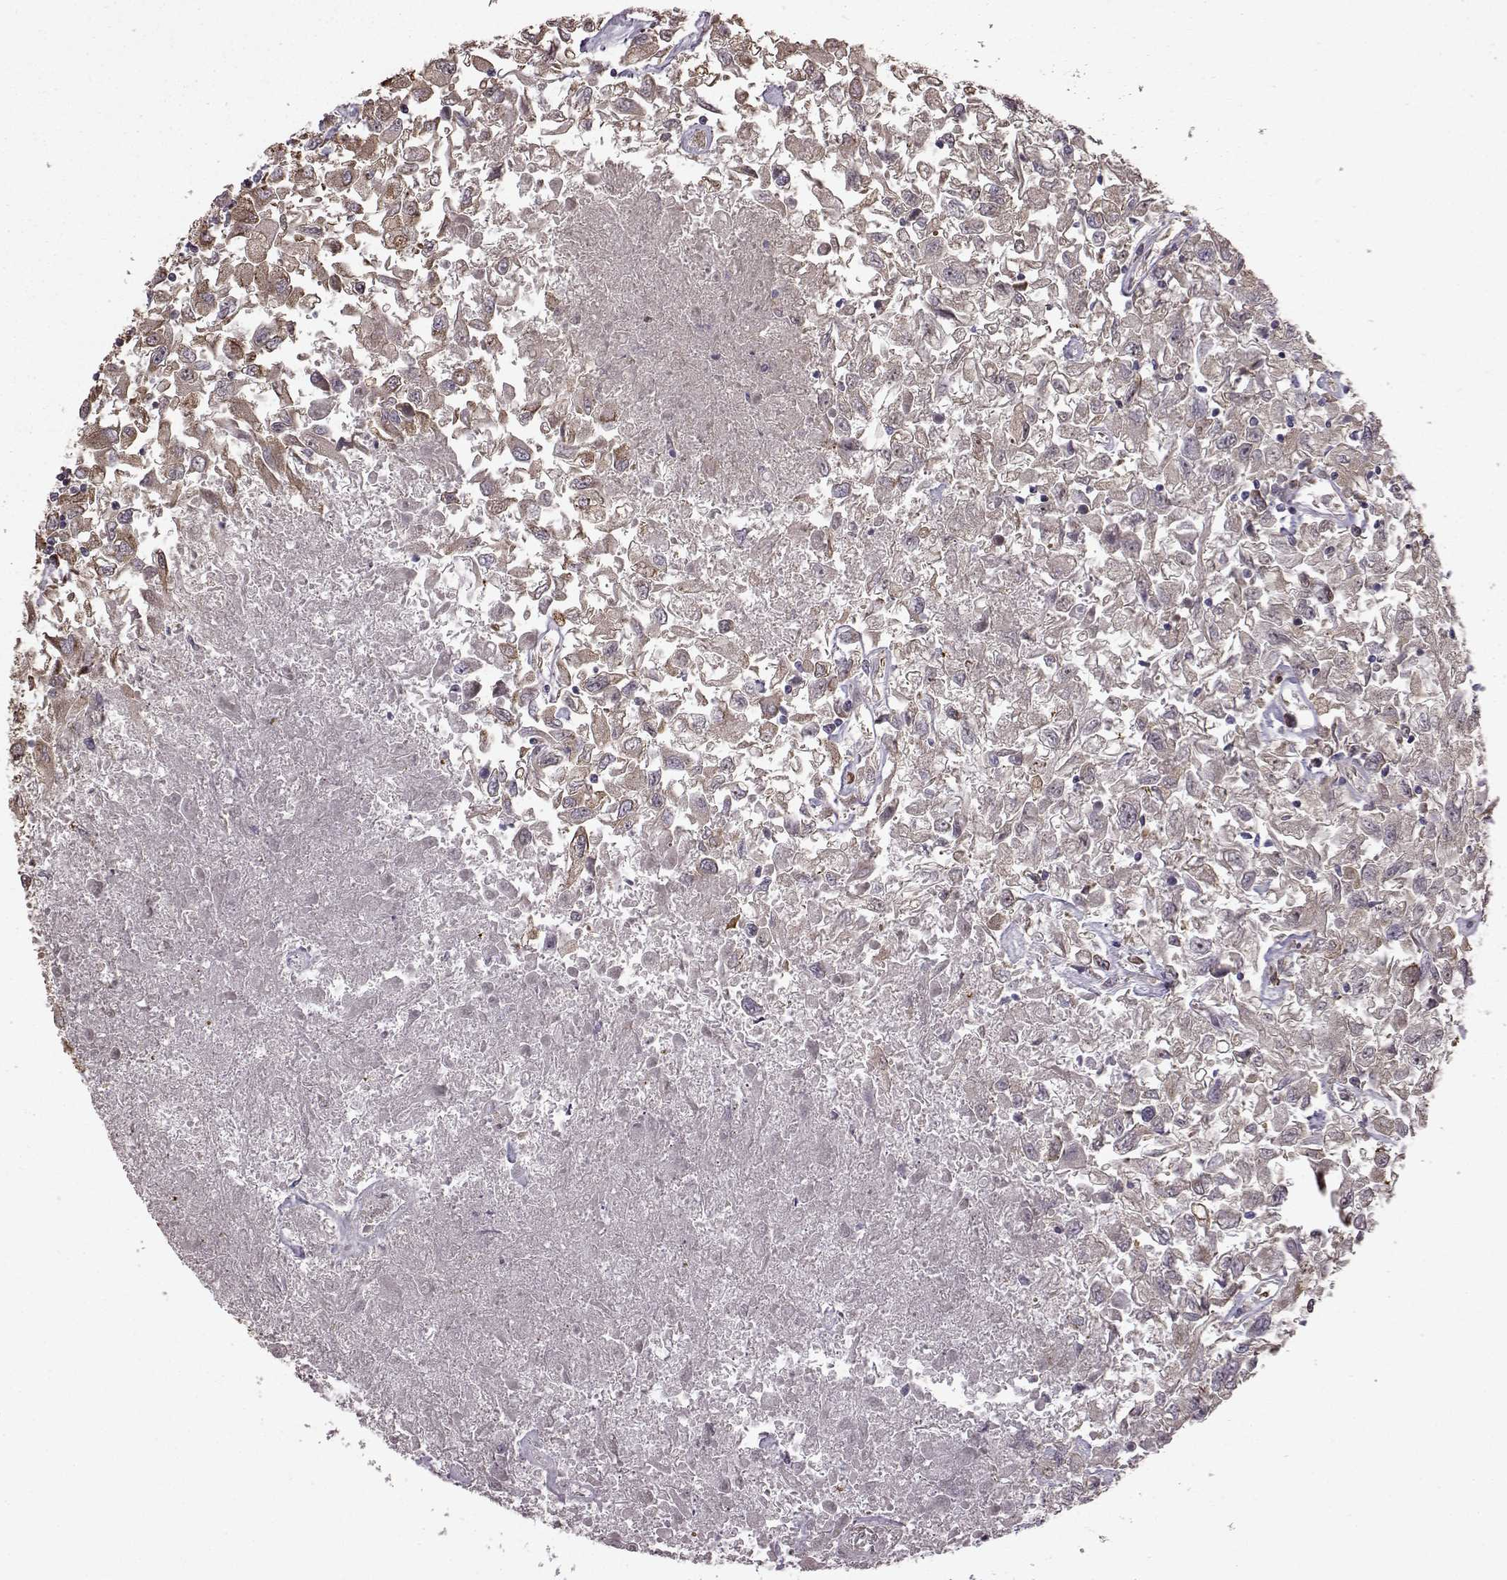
{"staining": {"intensity": "moderate", "quantity": "25%-75%", "location": "cytoplasmic/membranous"}, "tissue": "renal cancer", "cell_type": "Tumor cells", "image_type": "cancer", "snomed": [{"axis": "morphology", "description": "Adenocarcinoma, NOS"}, {"axis": "topography", "description": "Kidney"}], "caption": "About 25%-75% of tumor cells in adenocarcinoma (renal) display moderate cytoplasmic/membranous protein staining as visualized by brown immunohistochemical staining.", "gene": "NME1-NME2", "patient": {"sex": "female", "age": 76}}